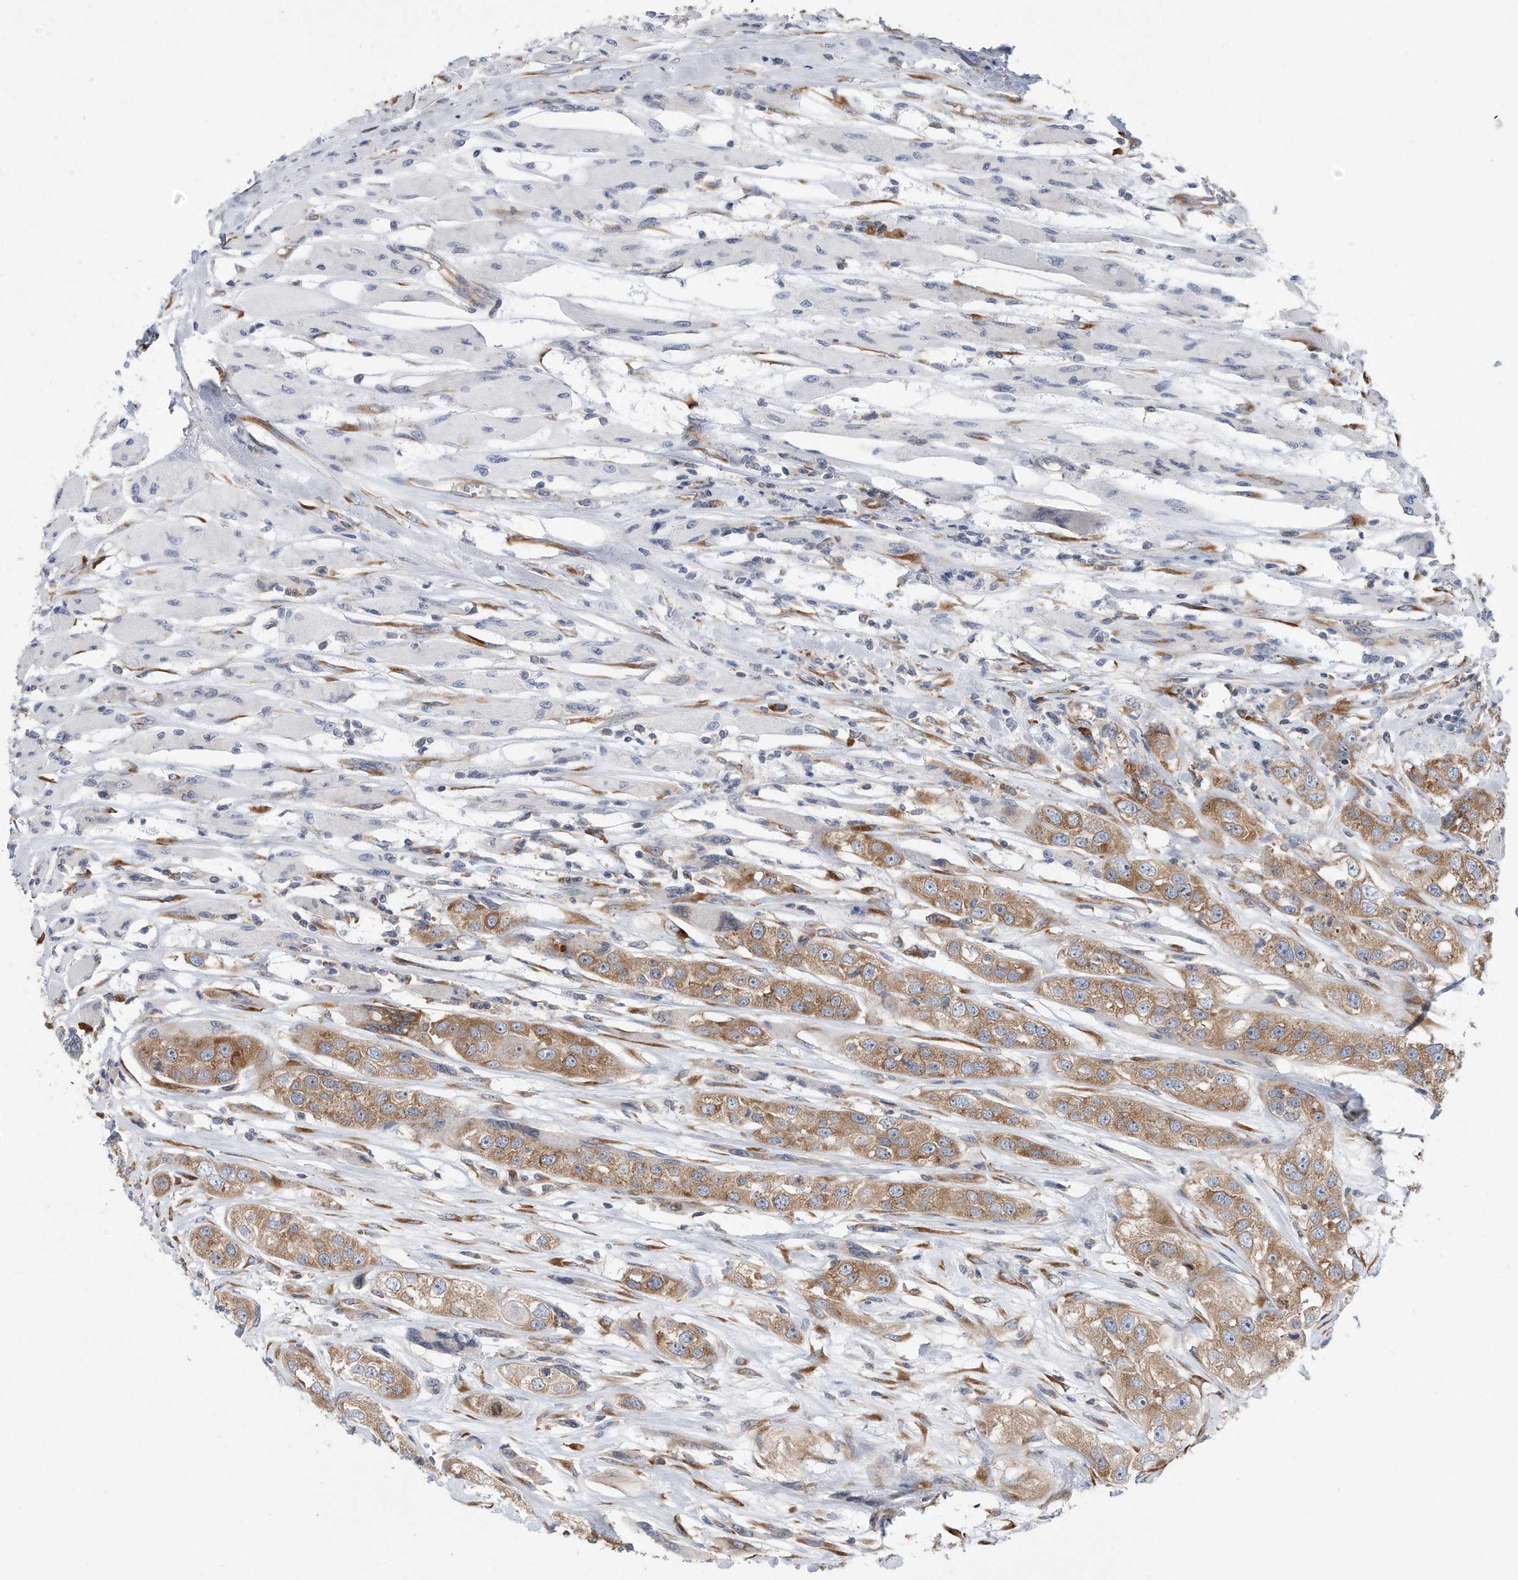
{"staining": {"intensity": "moderate", "quantity": ">75%", "location": "cytoplasmic/membranous"}, "tissue": "head and neck cancer", "cell_type": "Tumor cells", "image_type": "cancer", "snomed": [{"axis": "morphology", "description": "Normal tissue, NOS"}, {"axis": "morphology", "description": "Squamous cell carcinoma, NOS"}, {"axis": "topography", "description": "Skeletal muscle"}, {"axis": "topography", "description": "Head-Neck"}], "caption": "A brown stain highlights moderate cytoplasmic/membranous expression of a protein in squamous cell carcinoma (head and neck) tumor cells.", "gene": "RPL26L1", "patient": {"sex": "male", "age": 51}}